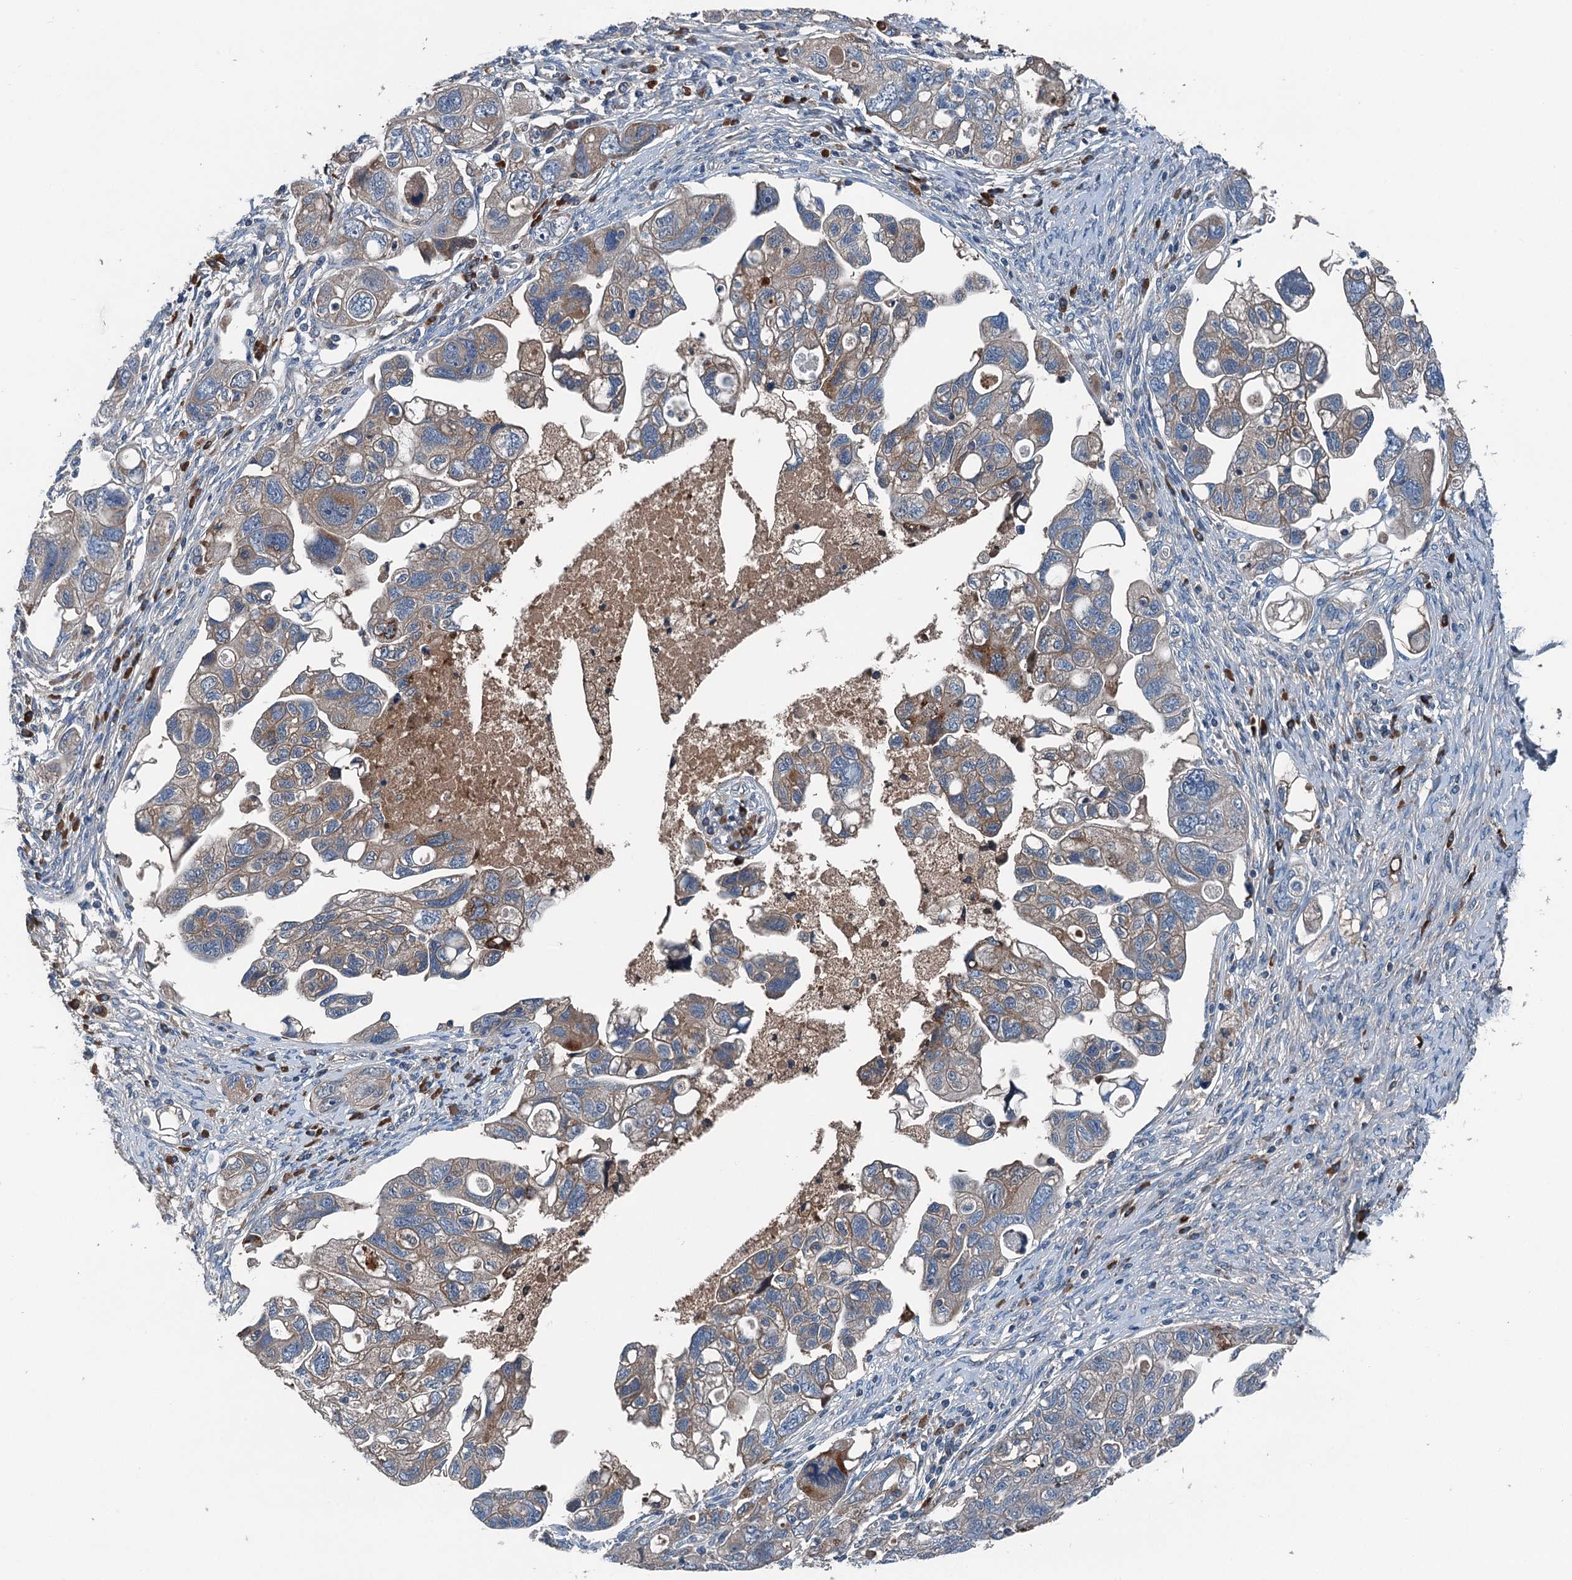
{"staining": {"intensity": "moderate", "quantity": "<25%", "location": "cytoplasmic/membranous"}, "tissue": "ovarian cancer", "cell_type": "Tumor cells", "image_type": "cancer", "snomed": [{"axis": "morphology", "description": "Carcinoma, NOS"}, {"axis": "morphology", "description": "Cystadenocarcinoma, serous, NOS"}, {"axis": "topography", "description": "Ovary"}], "caption": "Immunohistochemical staining of ovarian carcinoma demonstrates low levels of moderate cytoplasmic/membranous staining in approximately <25% of tumor cells. The staining is performed using DAB brown chromogen to label protein expression. The nuclei are counter-stained blue using hematoxylin.", "gene": "PDSS1", "patient": {"sex": "female", "age": 69}}